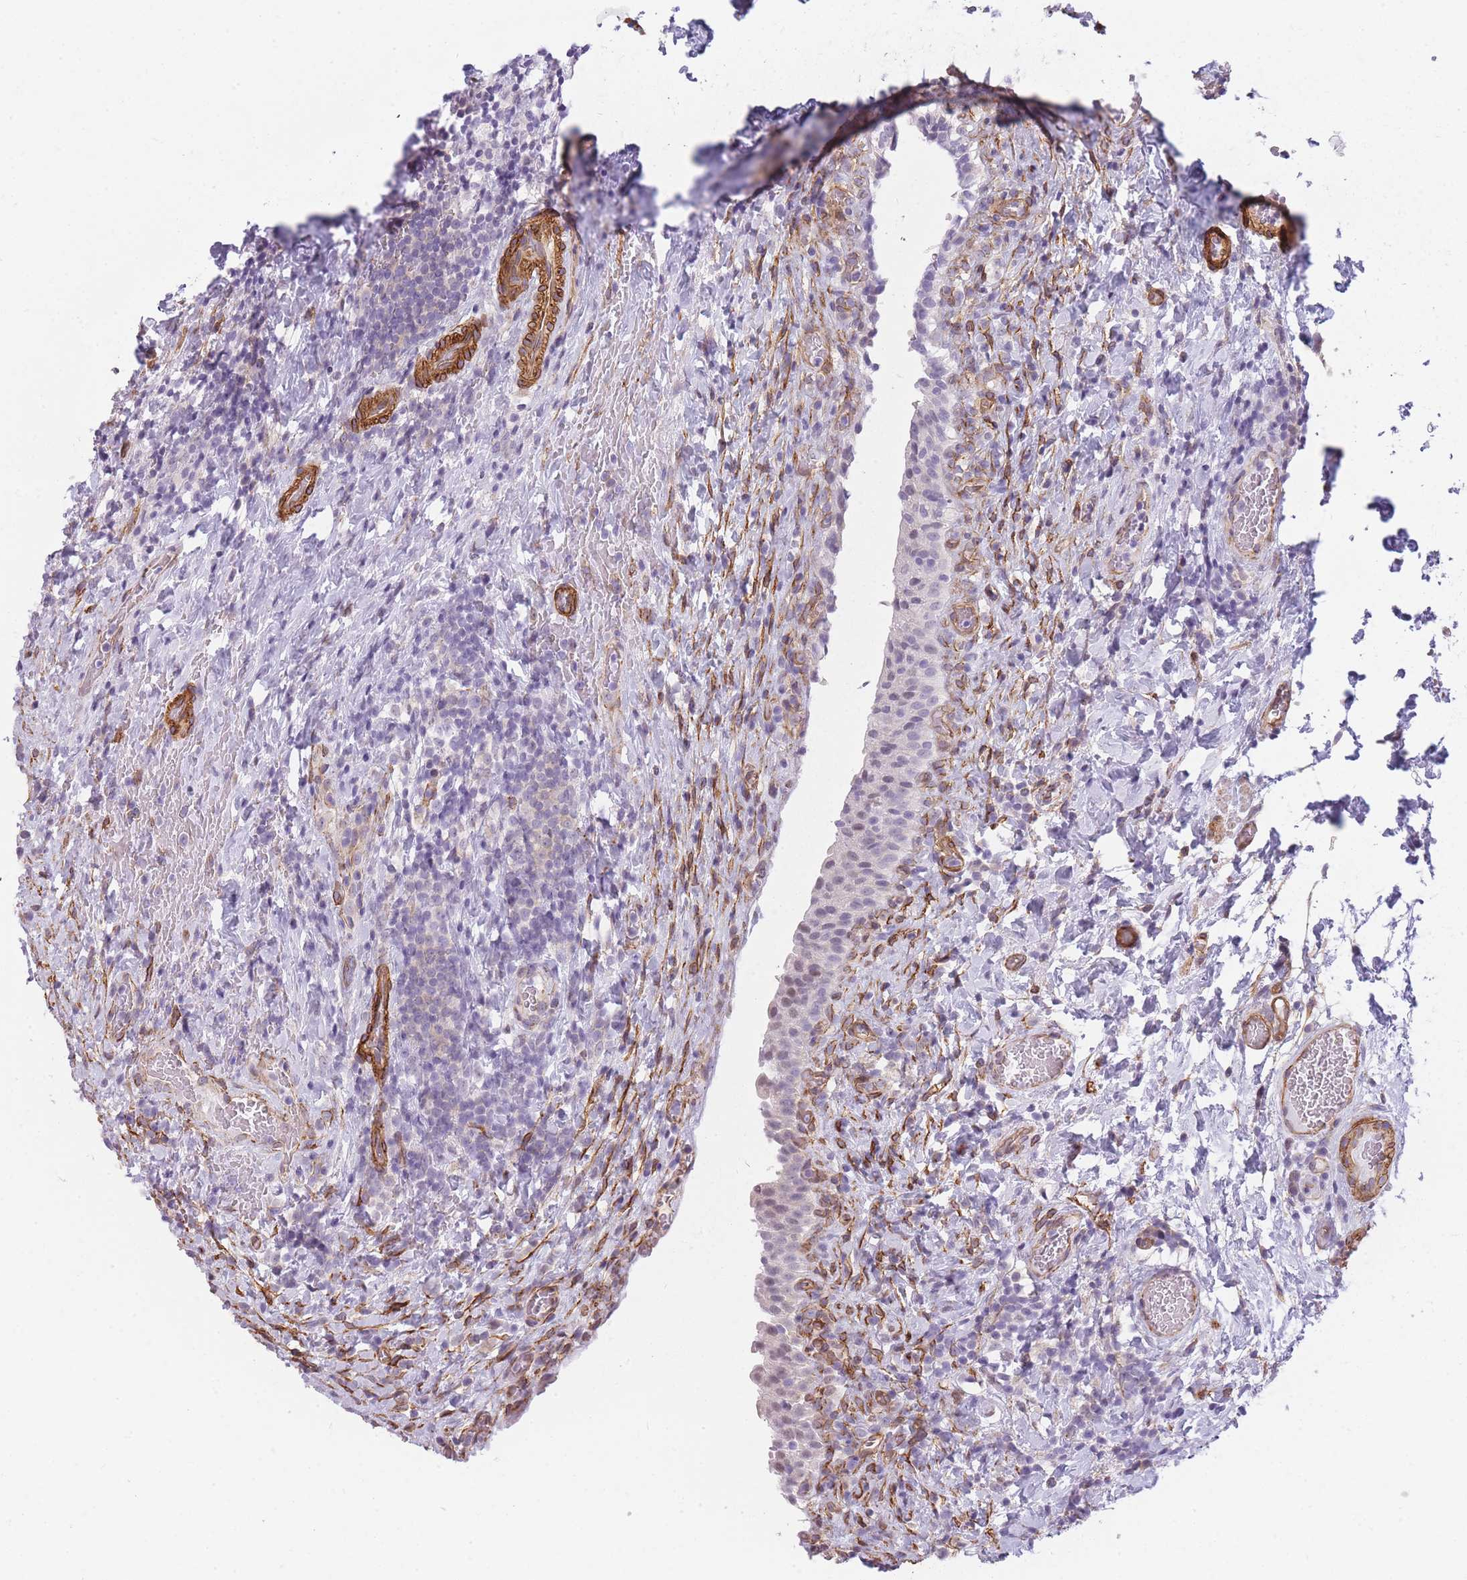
{"staining": {"intensity": "weak", "quantity": "<25%", "location": "nuclear"}, "tissue": "urinary bladder", "cell_type": "Urothelial cells", "image_type": "normal", "snomed": [{"axis": "morphology", "description": "Normal tissue, NOS"}, {"axis": "morphology", "description": "Inflammation, NOS"}, {"axis": "topography", "description": "Urinary bladder"}], "caption": "Human urinary bladder stained for a protein using IHC displays no expression in urothelial cells.", "gene": "OR6B2", "patient": {"sex": "male", "age": 64}}